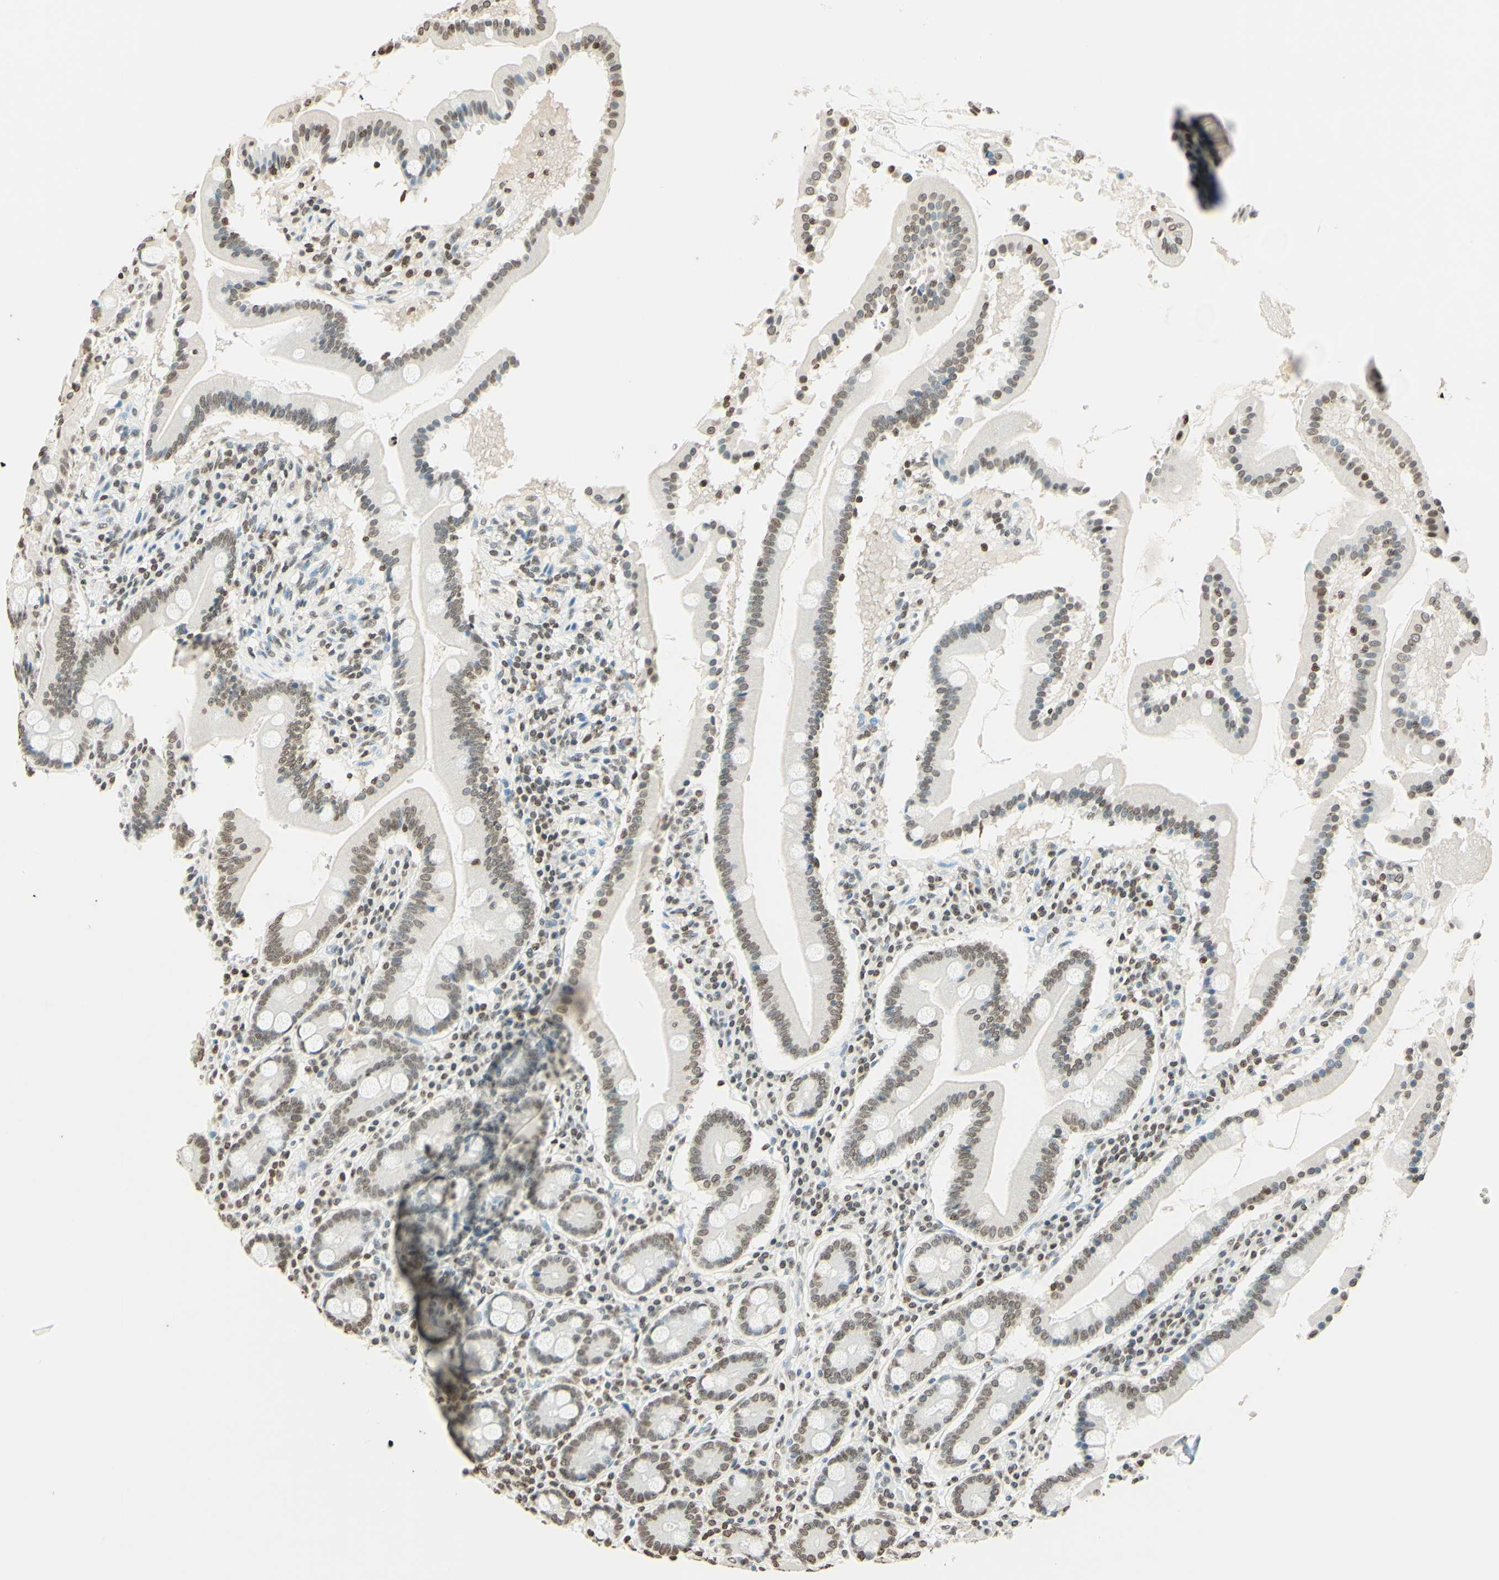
{"staining": {"intensity": "moderate", "quantity": "25%-75%", "location": "nuclear"}, "tissue": "duodenum", "cell_type": "Glandular cells", "image_type": "normal", "snomed": [{"axis": "morphology", "description": "Normal tissue, NOS"}, {"axis": "topography", "description": "Duodenum"}], "caption": "Glandular cells exhibit medium levels of moderate nuclear positivity in approximately 25%-75% of cells in unremarkable duodenum. The protein of interest is stained brown, and the nuclei are stained in blue (DAB (3,3'-diaminobenzidine) IHC with brightfield microscopy, high magnification).", "gene": "MSH2", "patient": {"sex": "male", "age": 50}}